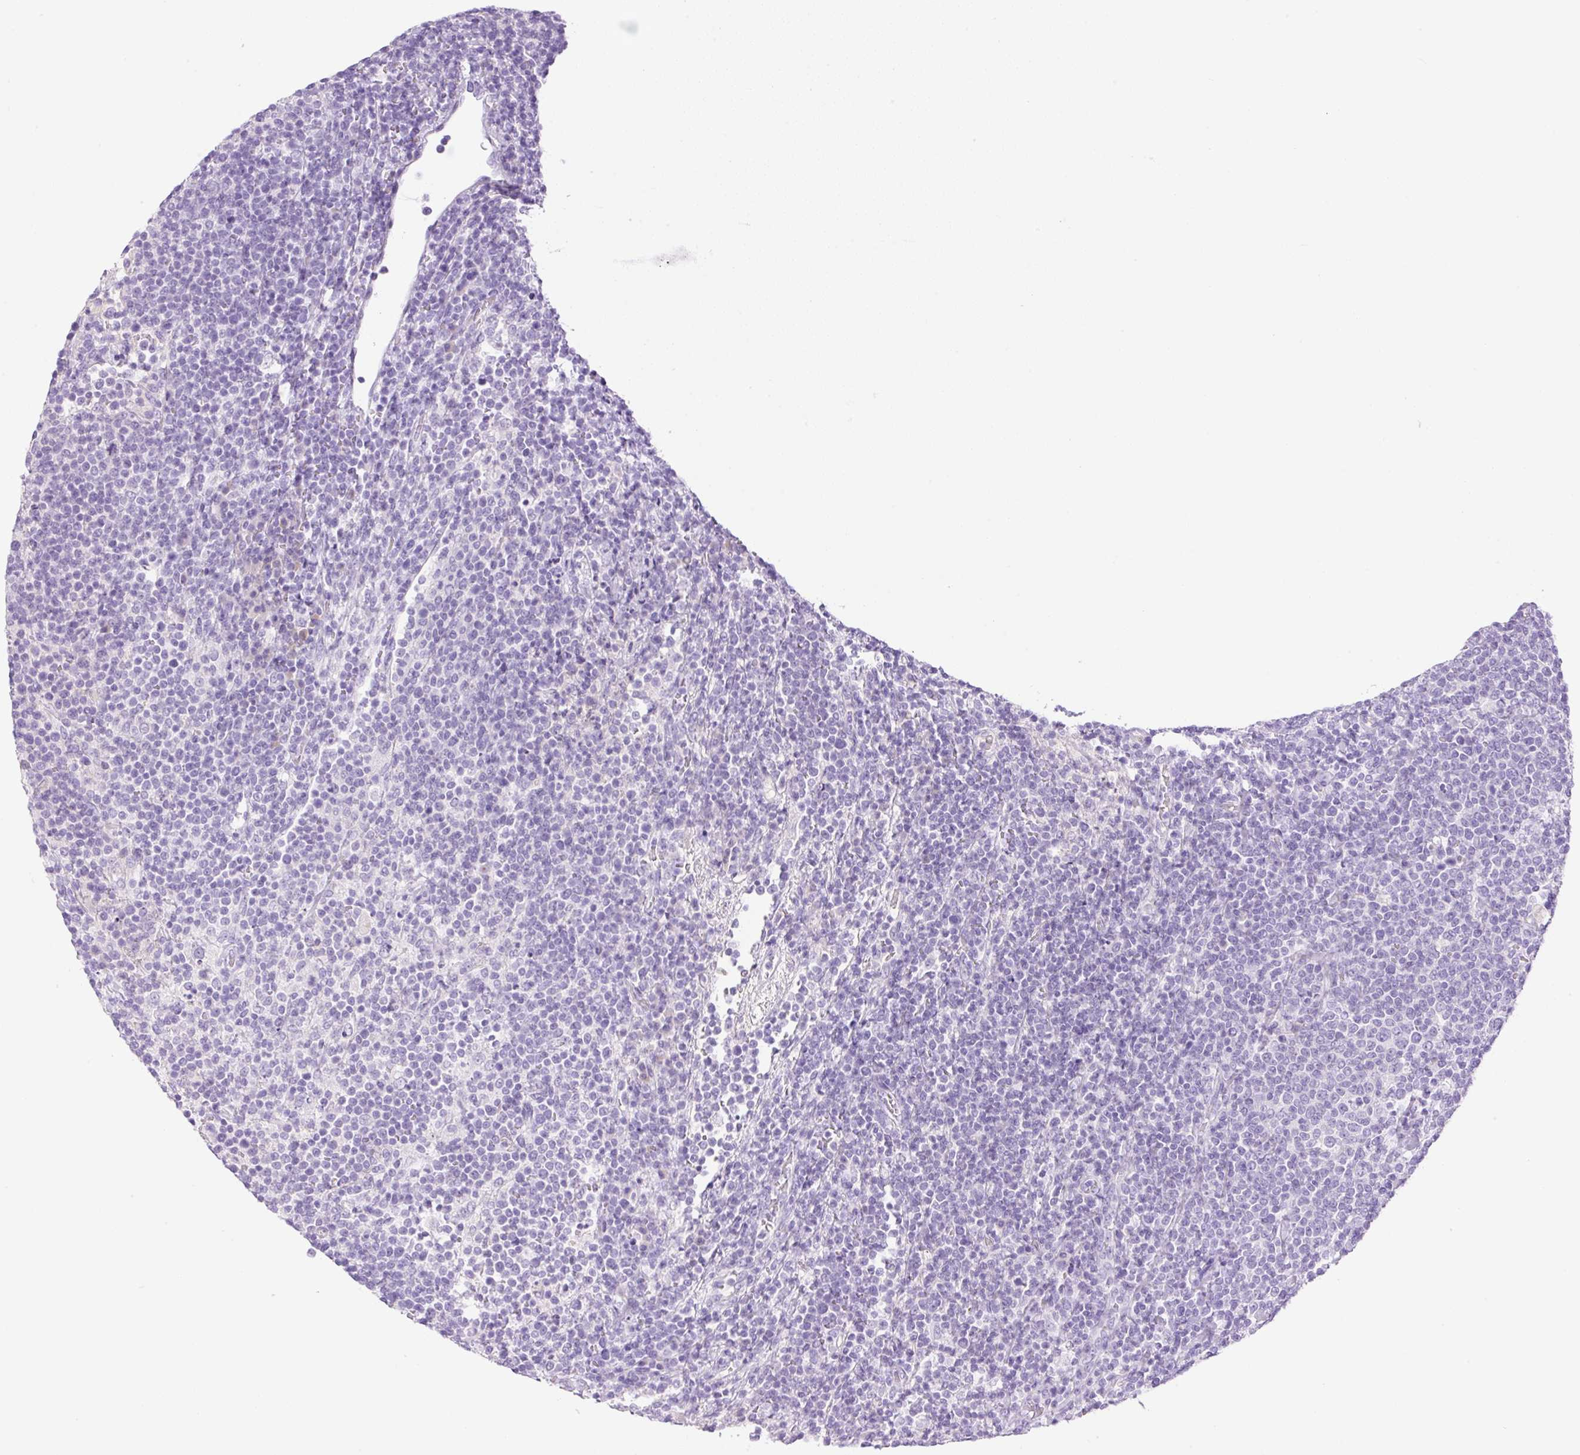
{"staining": {"intensity": "negative", "quantity": "none", "location": "none"}, "tissue": "lymphoma", "cell_type": "Tumor cells", "image_type": "cancer", "snomed": [{"axis": "morphology", "description": "Malignant lymphoma, non-Hodgkin's type, High grade"}, {"axis": "topography", "description": "Lymph node"}], "caption": "The photomicrograph exhibits no staining of tumor cells in lymphoma.", "gene": "PALM3", "patient": {"sex": "male", "age": 61}}